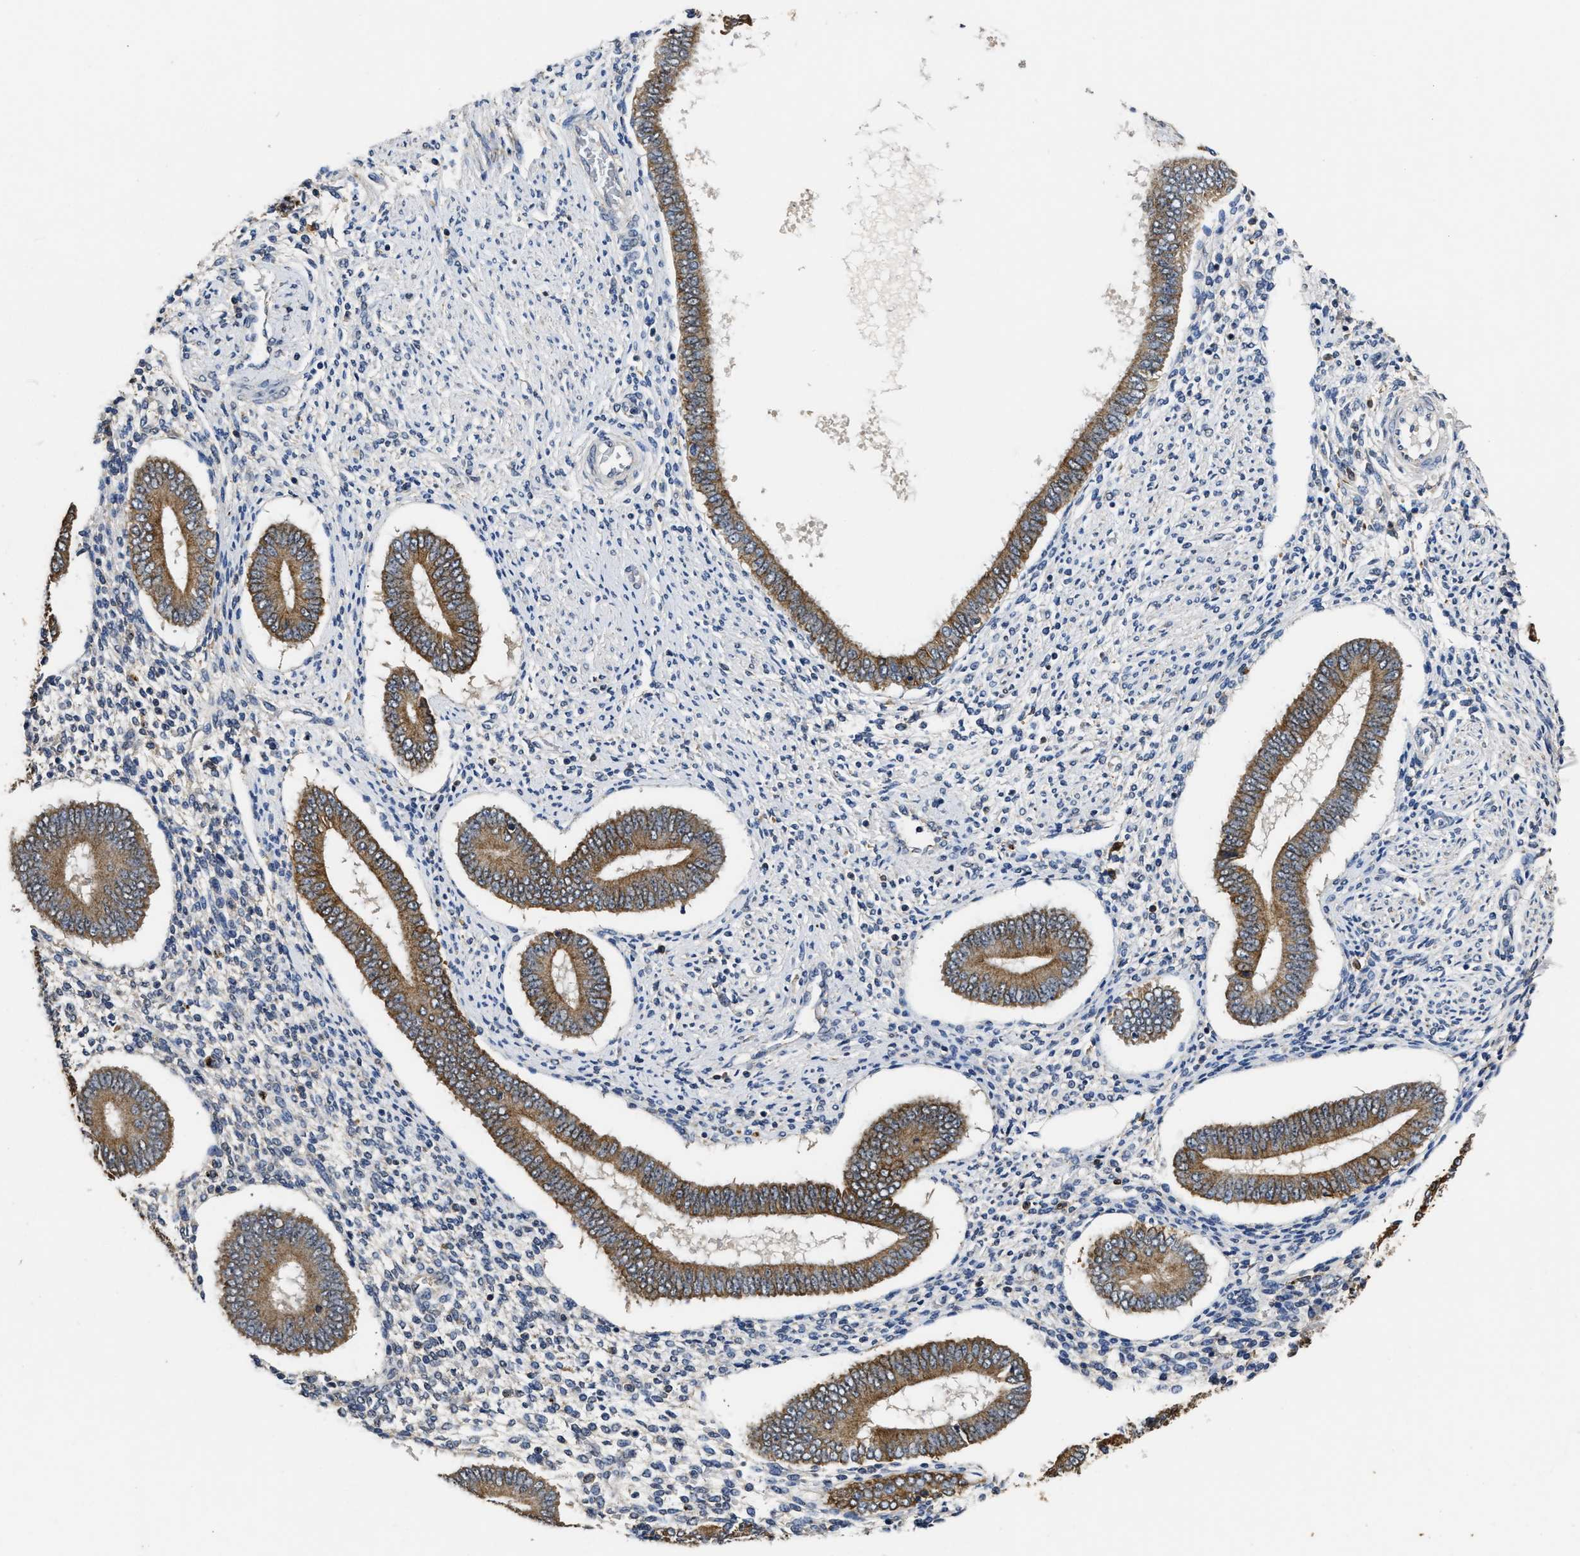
{"staining": {"intensity": "weak", "quantity": "<25%", "location": "cytoplasmic/membranous"}, "tissue": "endometrium", "cell_type": "Cells in endometrial stroma", "image_type": "normal", "snomed": [{"axis": "morphology", "description": "Normal tissue, NOS"}, {"axis": "topography", "description": "Endometrium"}], "caption": "Immunohistochemistry (IHC) of benign endometrium exhibits no staining in cells in endometrial stroma.", "gene": "CTNNA1", "patient": {"sex": "female", "age": 42}}